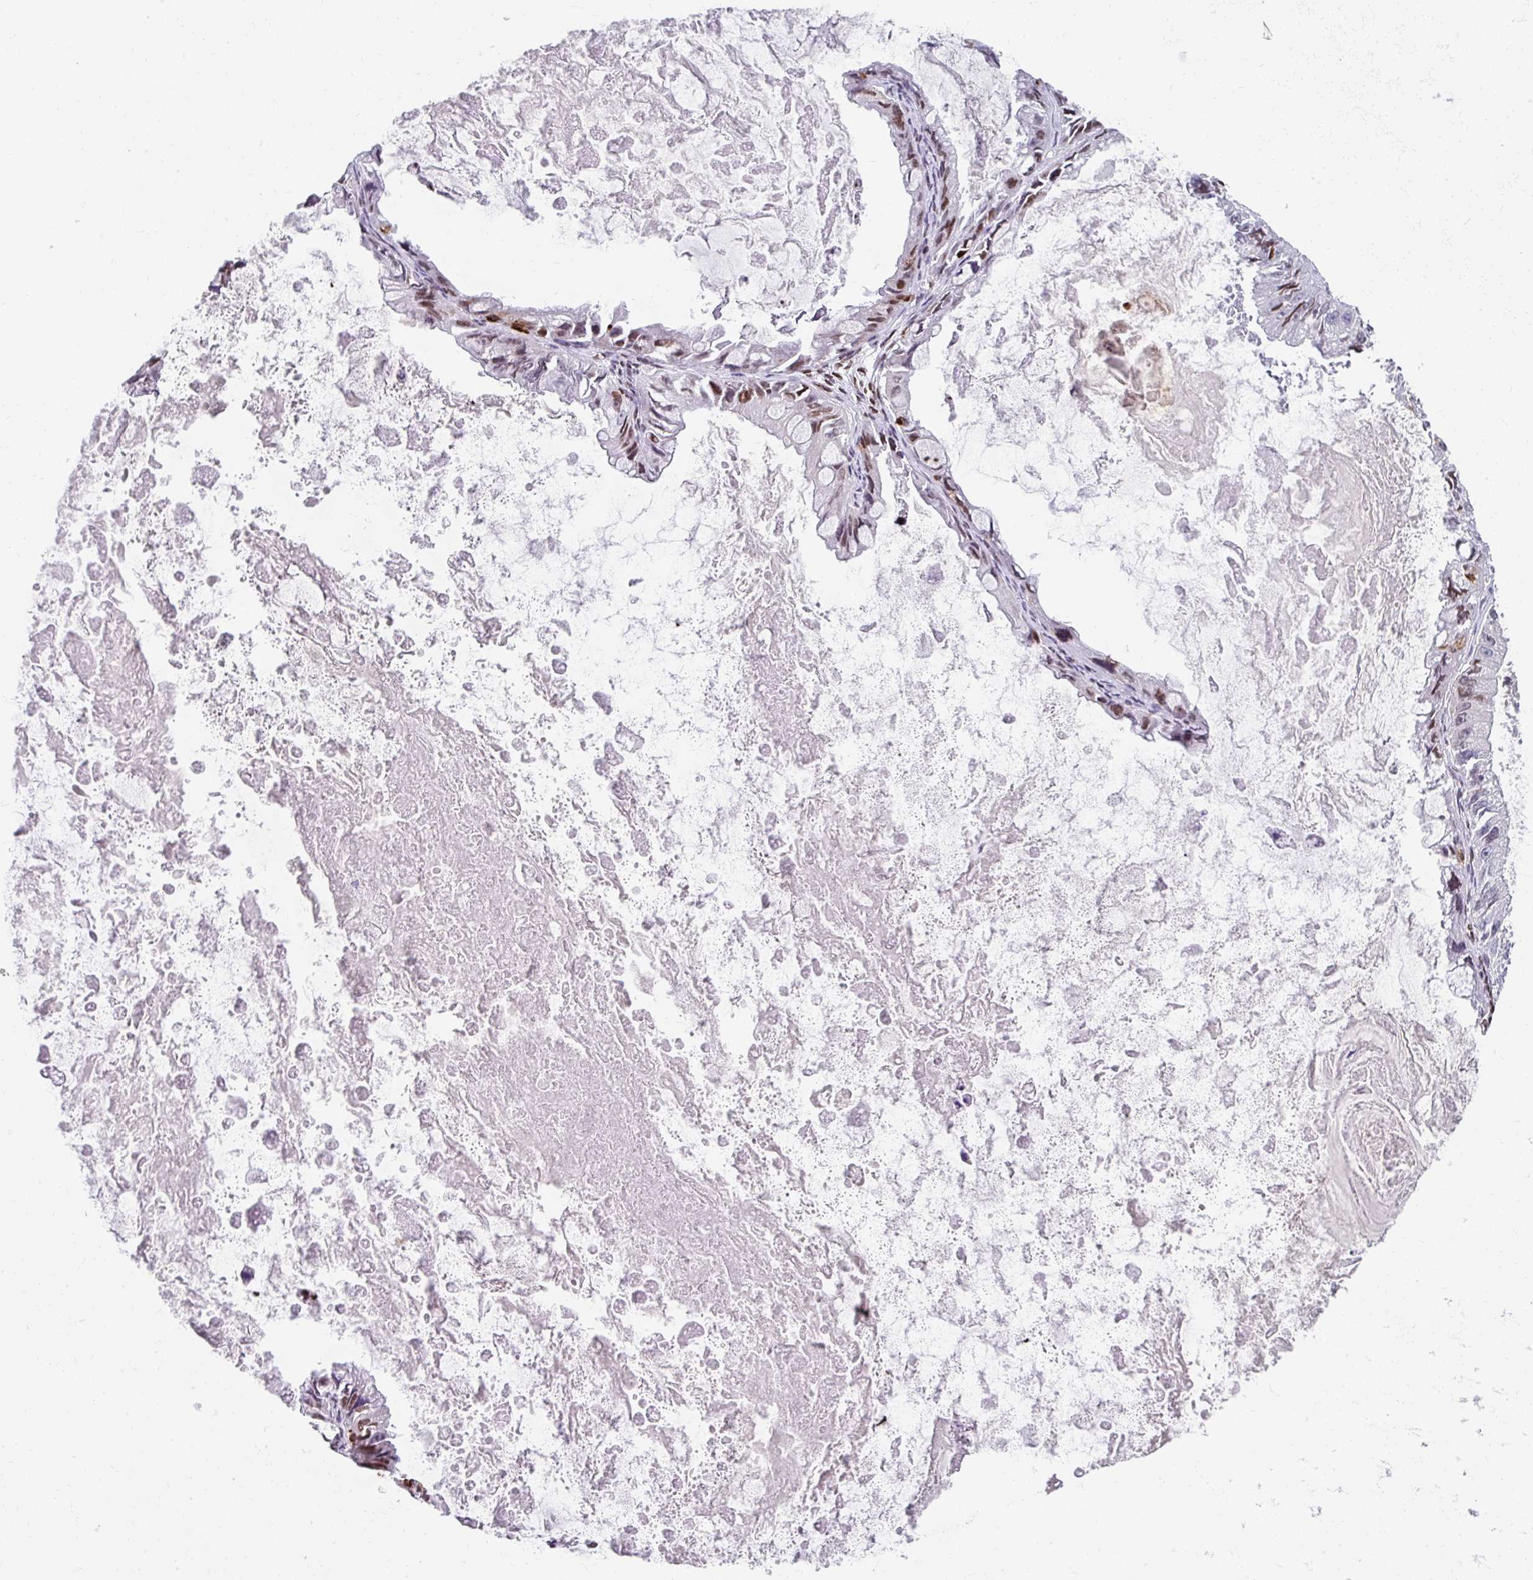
{"staining": {"intensity": "moderate", "quantity": ">75%", "location": "nuclear"}, "tissue": "ovarian cancer", "cell_type": "Tumor cells", "image_type": "cancer", "snomed": [{"axis": "morphology", "description": "Cystadenocarcinoma, mucinous, NOS"}, {"axis": "topography", "description": "Ovary"}], "caption": "A high-resolution micrograph shows immunohistochemistry staining of ovarian cancer, which reveals moderate nuclear expression in about >75% of tumor cells.", "gene": "TCF3", "patient": {"sex": "female", "age": 61}}